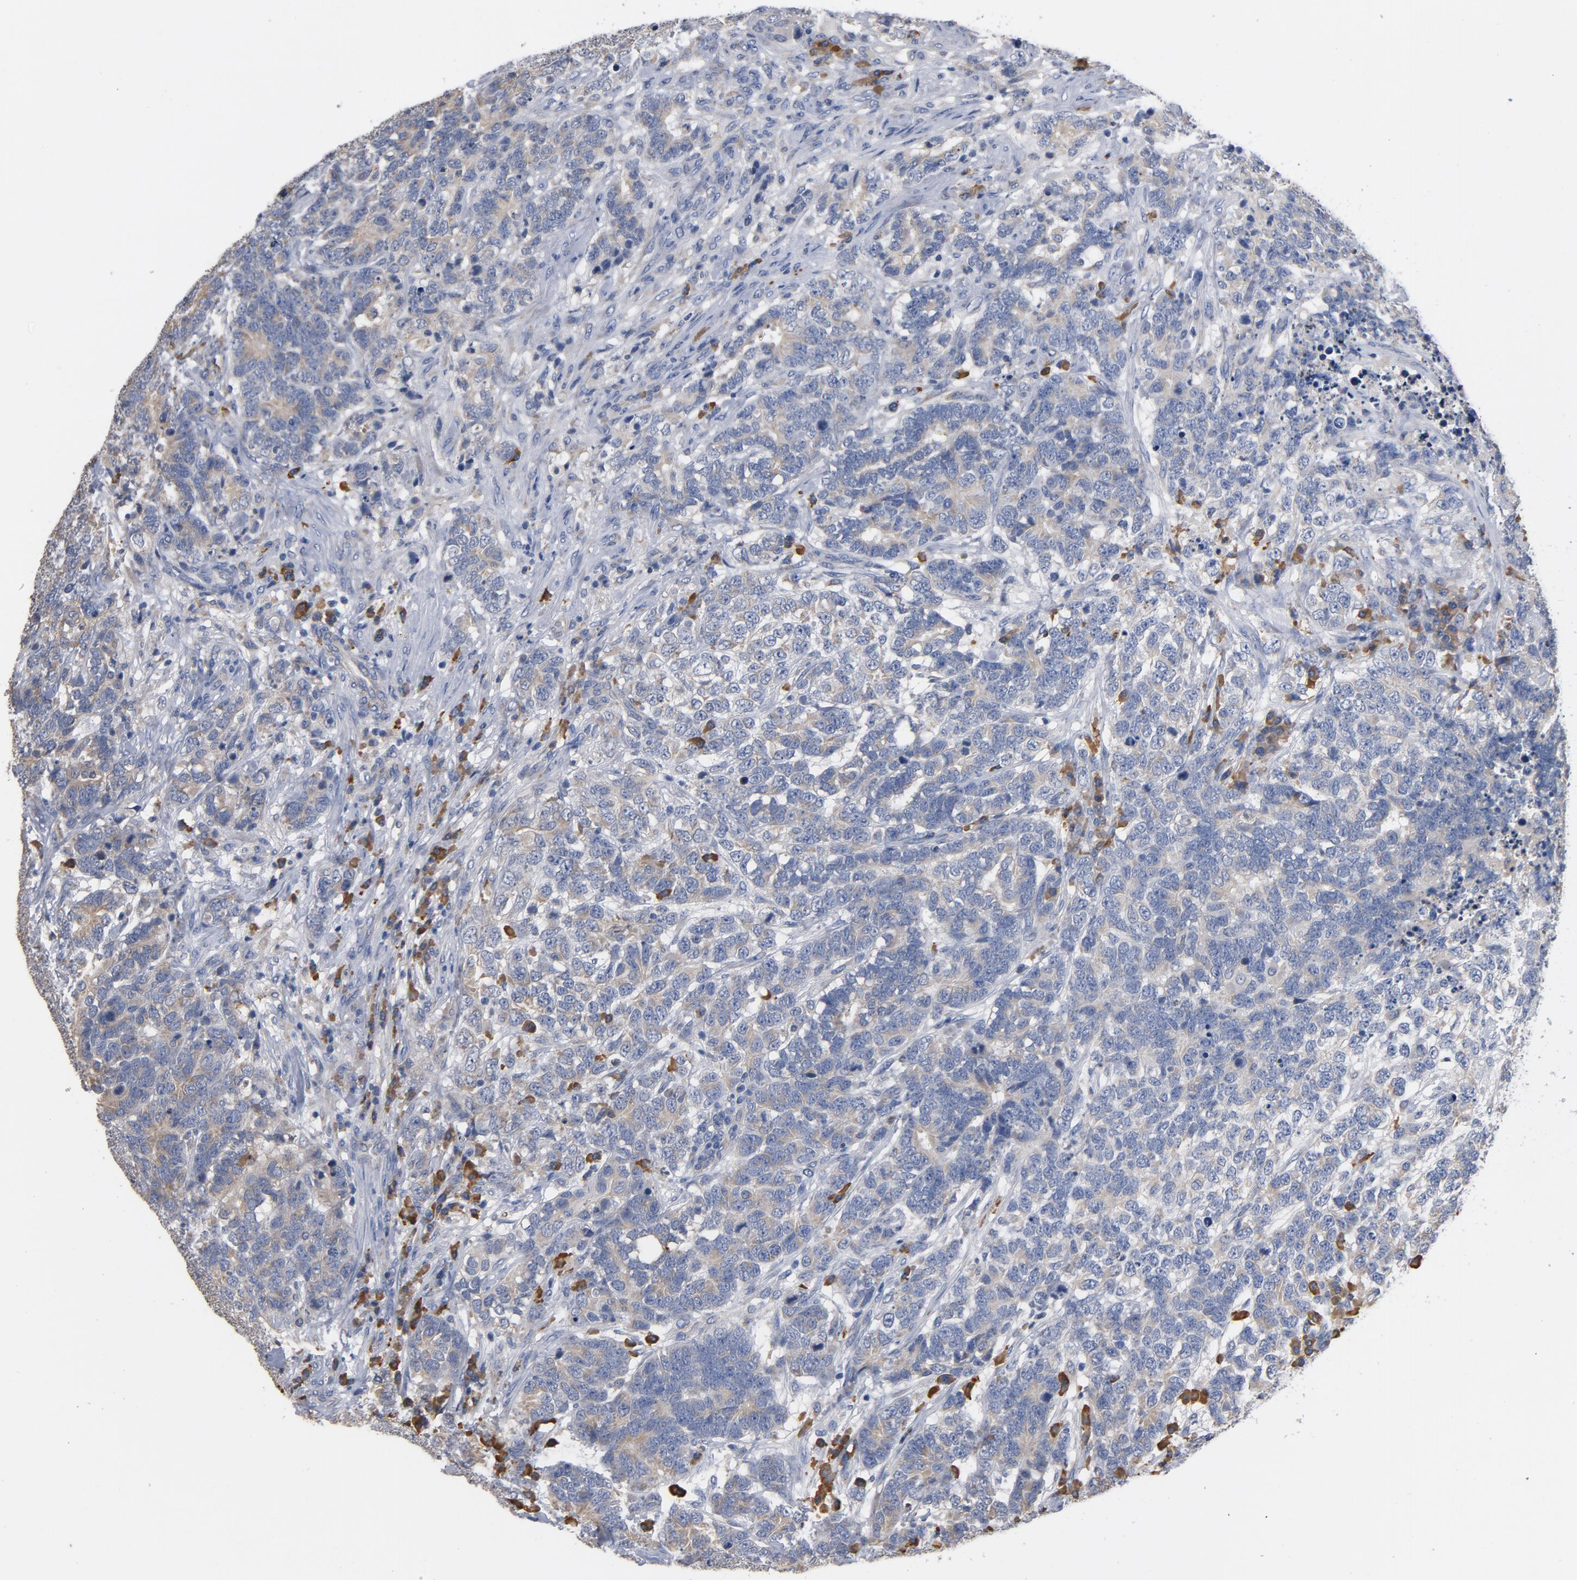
{"staining": {"intensity": "weak", "quantity": "25%-75%", "location": "cytoplasmic/membranous"}, "tissue": "testis cancer", "cell_type": "Tumor cells", "image_type": "cancer", "snomed": [{"axis": "morphology", "description": "Carcinoma, Embryonal, NOS"}, {"axis": "topography", "description": "Testis"}], "caption": "Human testis cancer (embryonal carcinoma) stained with a brown dye shows weak cytoplasmic/membranous positive expression in about 25%-75% of tumor cells.", "gene": "TLR4", "patient": {"sex": "male", "age": 26}}